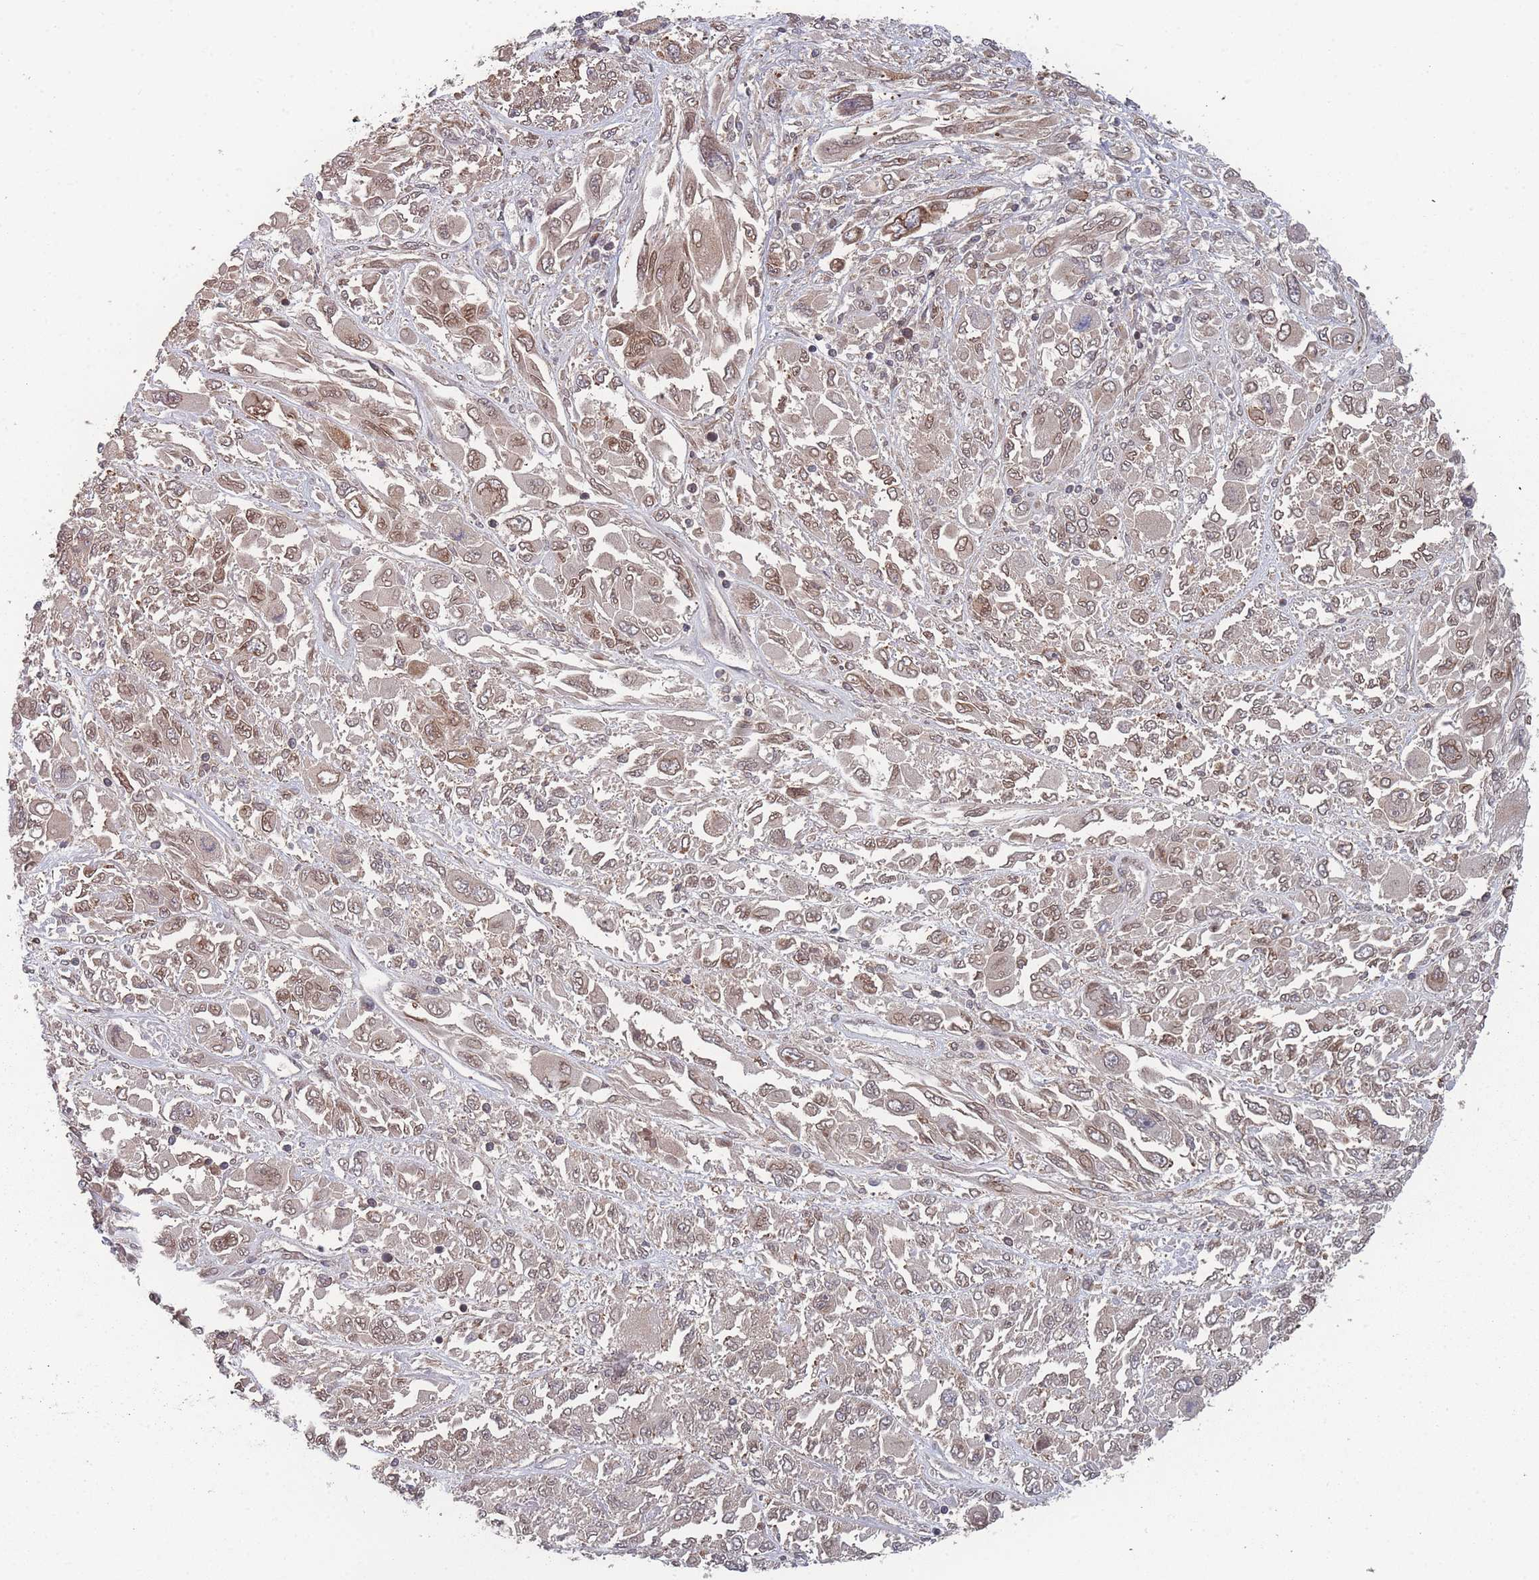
{"staining": {"intensity": "moderate", "quantity": ">75%", "location": "cytoplasmic/membranous,nuclear"}, "tissue": "melanoma", "cell_type": "Tumor cells", "image_type": "cancer", "snomed": [{"axis": "morphology", "description": "Malignant melanoma, NOS"}, {"axis": "topography", "description": "Skin"}], "caption": "Immunohistochemical staining of human melanoma shows medium levels of moderate cytoplasmic/membranous and nuclear protein positivity in about >75% of tumor cells.", "gene": "TBC1D25", "patient": {"sex": "female", "age": 91}}